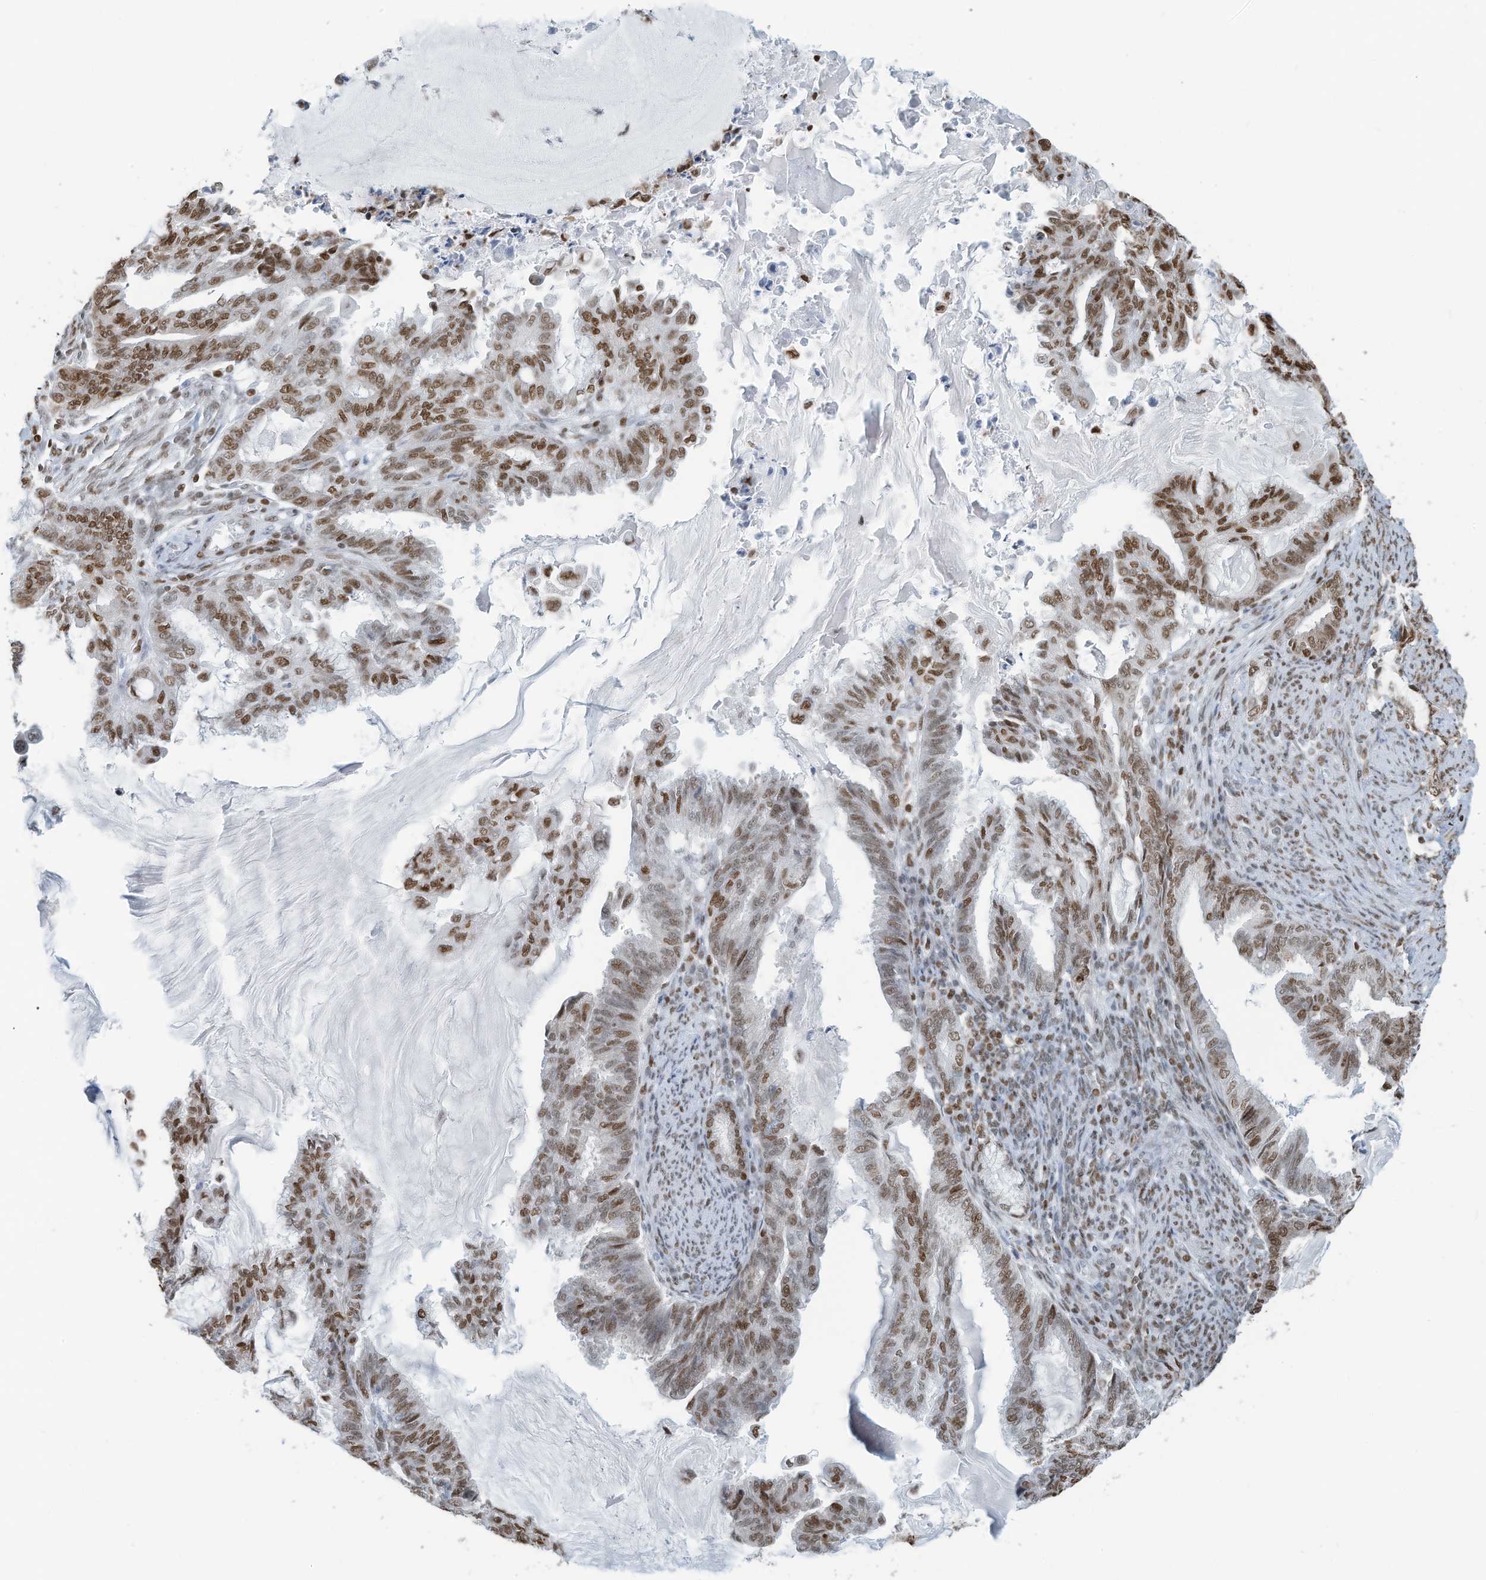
{"staining": {"intensity": "moderate", "quantity": ">75%", "location": "nuclear"}, "tissue": "endometrial cancer", "cell_type": "Tumor cells", "image_type": "cancer", "snomed": [{"axis": "morphology", "description": "Adenocarcinoma, NOS"}, {"axis": "topography", "description": "Endometrium"}], "caption": "Endometrial cancer (adenocarcinoma) tissue demonstrates moderate nuclear expression in about >75% of tumor cells", "gene": "SARNP", "patient": {"sex": "female", "age": 86}}